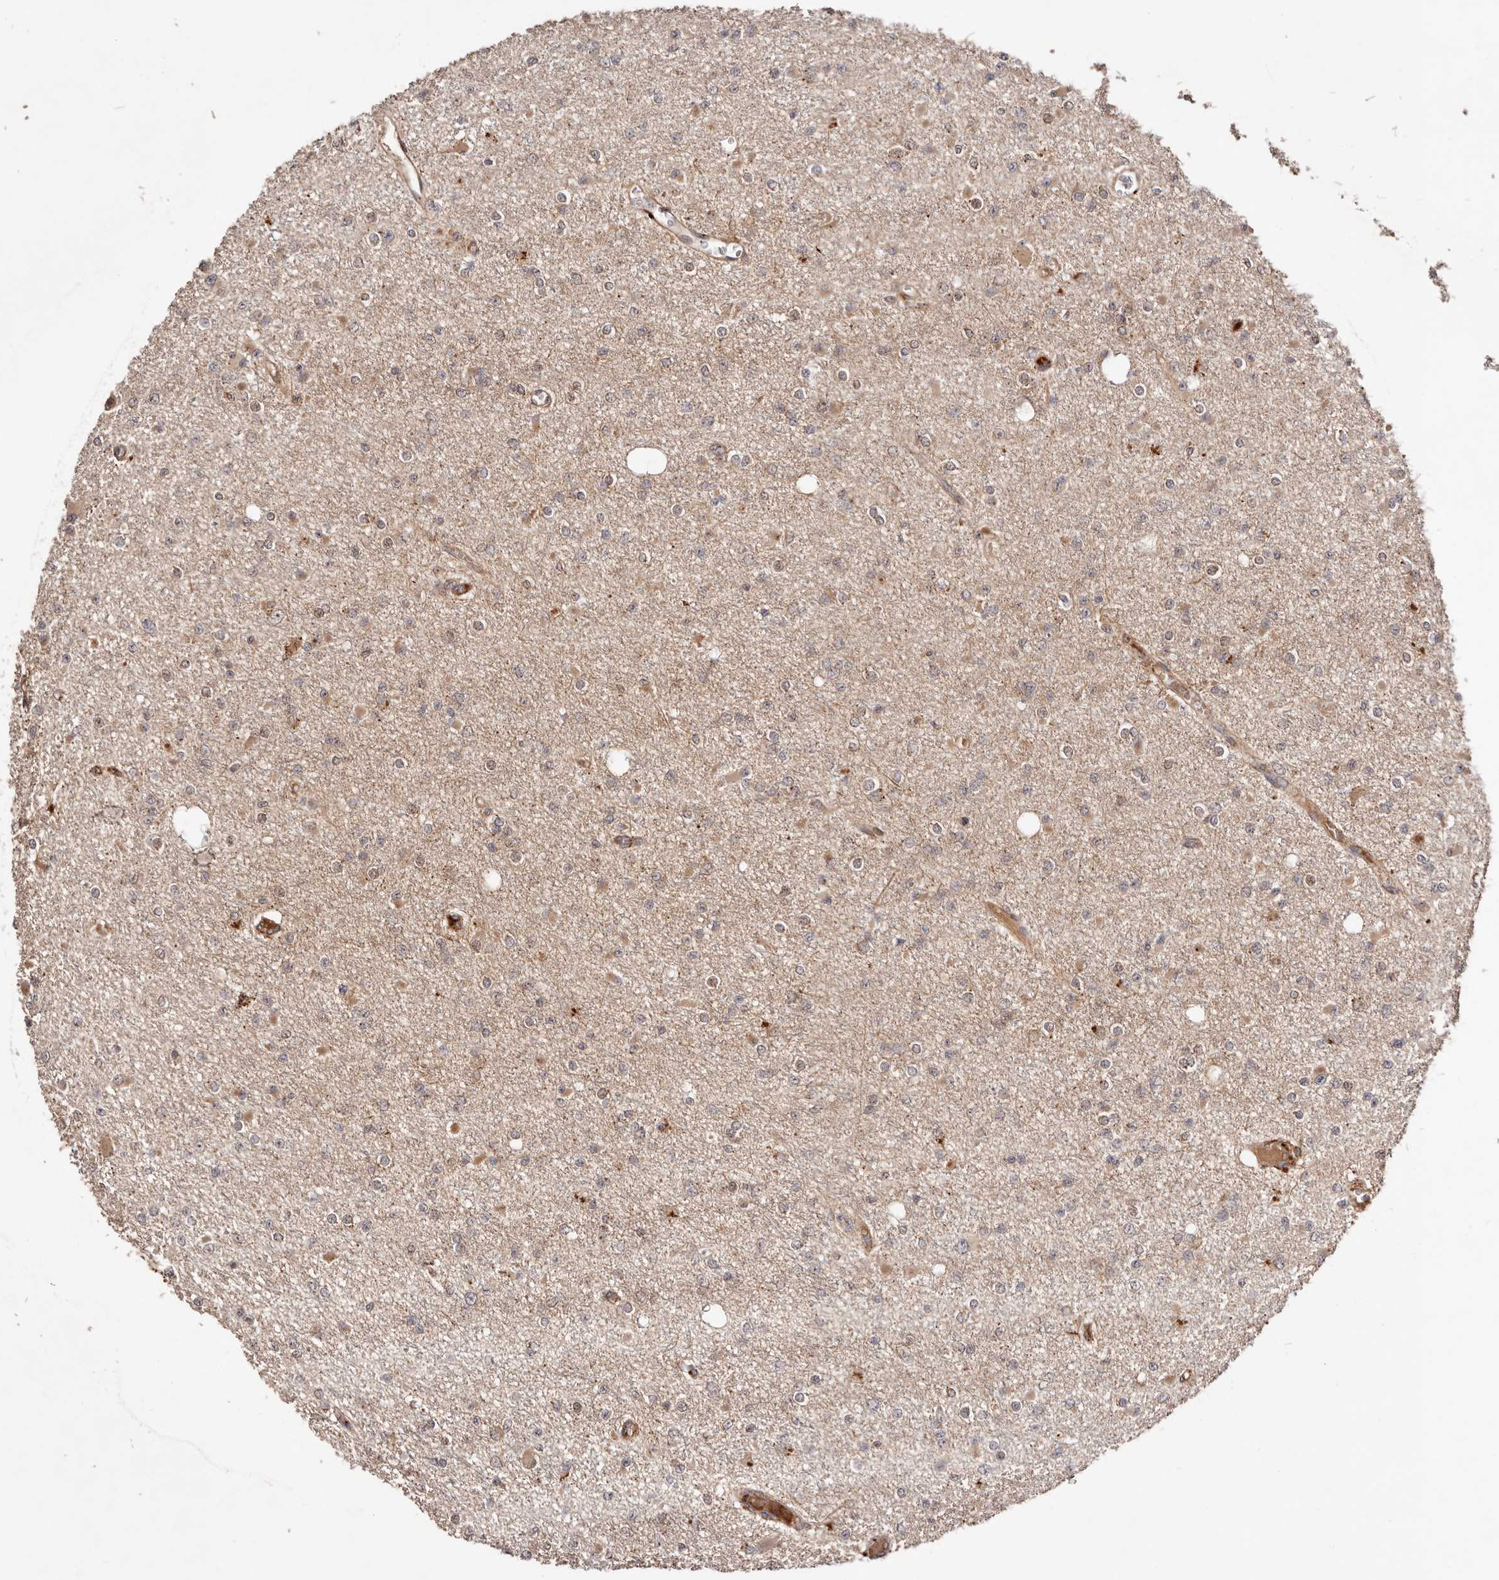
{"staining": {"intensity": "weak", "quantity": "25%-75%", "location": "cytoplasmic/membranous,nuclear"}, "tissue": "glioma", "cell_type": "Tumor cells", "image_type": "cancer", "snomed": [{"axis": "morphology", "description": "Glioma, malignant, Low grade"}, {"axis": "topography", "description": "Brain"}], "caption": "This photomicrograph reveals immunohistochemistry (IHC) staining of human glioma, with low weak cytoplasmic/membranous and nuclear expression in about 25%-75% of tumor cells.", "gene": "PTPN22", "patient": {"sex": "female", "age": 22}}